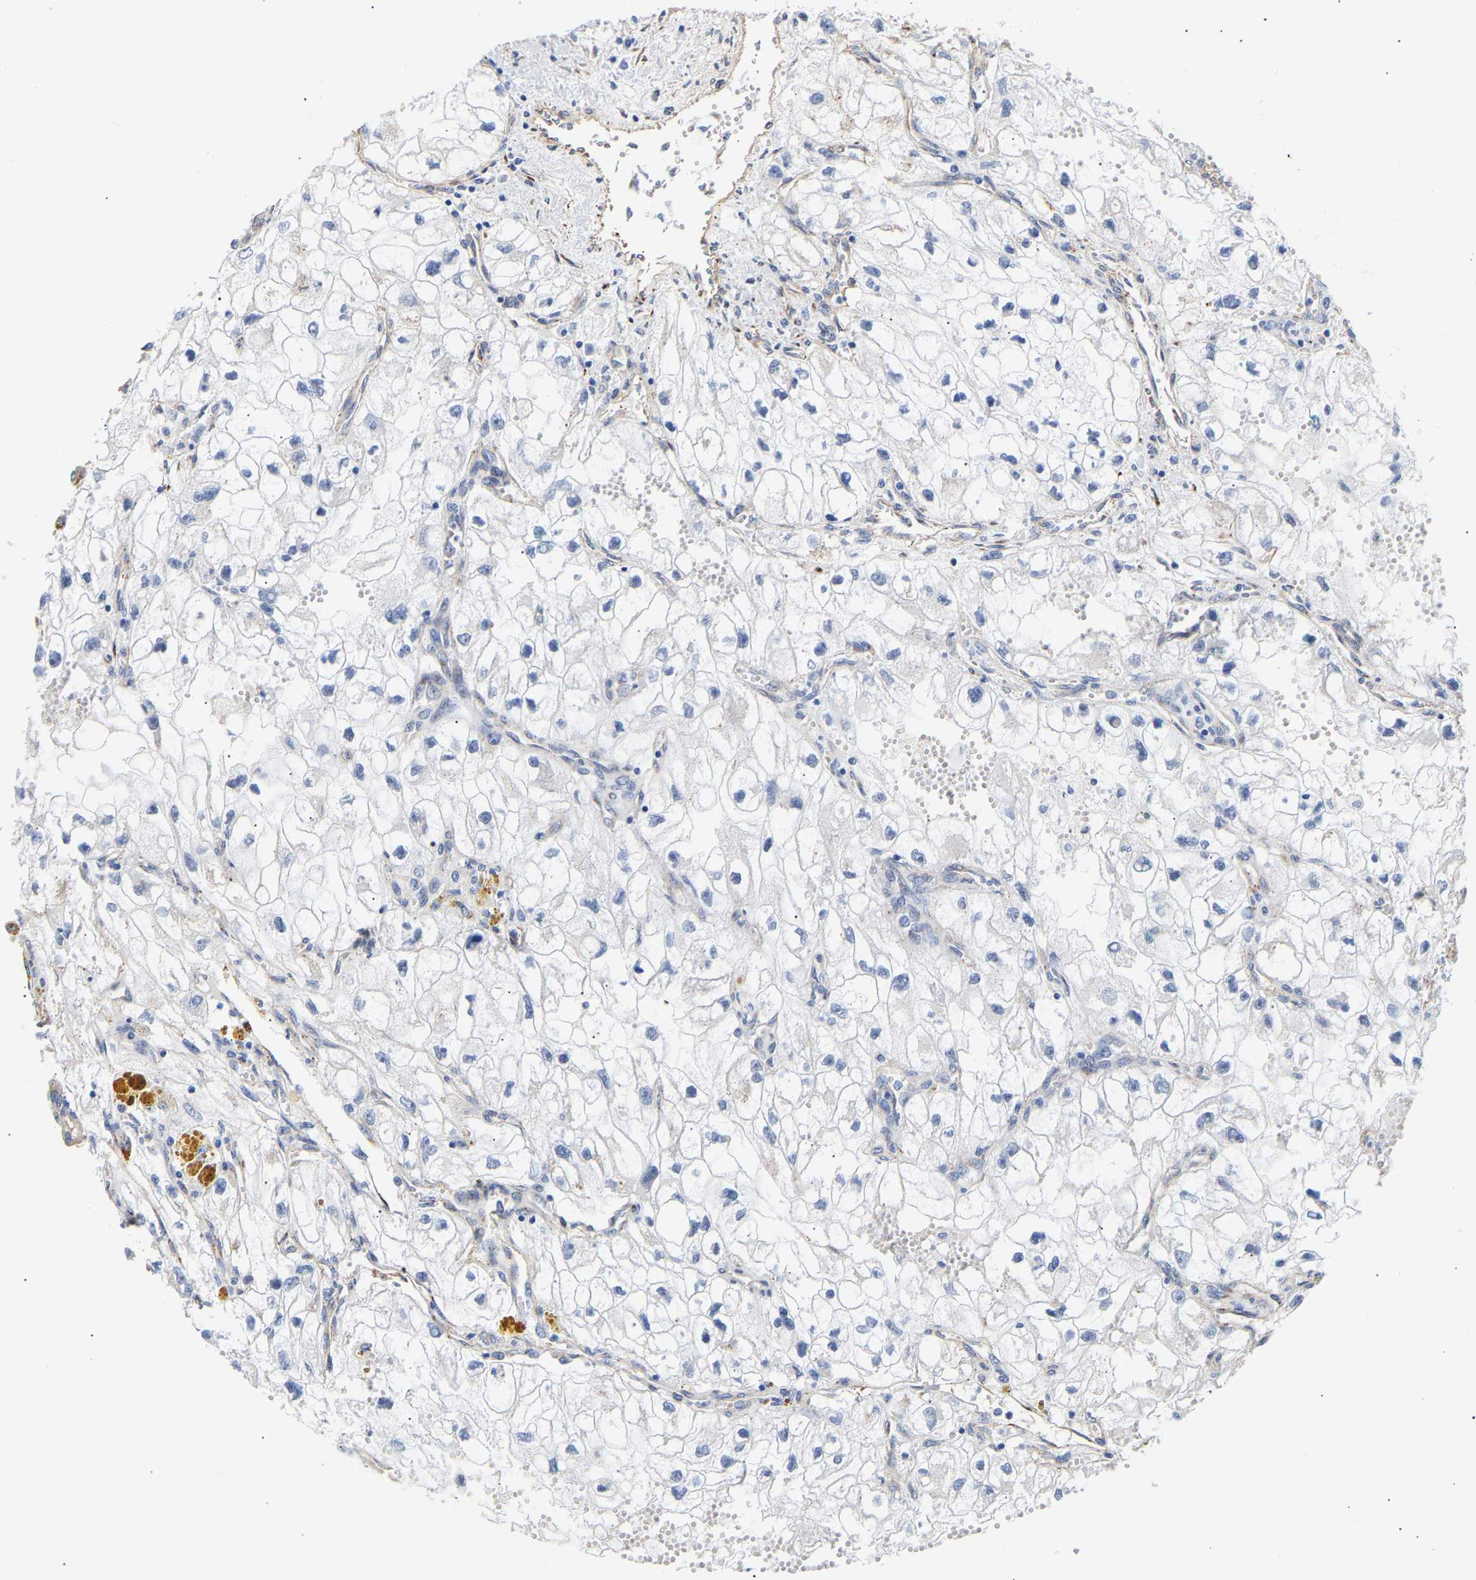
{"staining": {"intensity": "negative", "quantity": "none", "location": "none"}, "tissue": "renal cancer", "cell_type": "Tumor cells", "image_type": "cancer", "snomed": [{"axis": "morphology", "description": "Adenocarcinoma, NOS"}, {"axis": "topography", "description": "Kidney"}], "caption": "High magnification brightfield microscopy of adenocarcinoma (renal) stained with DAB (brown) and counterstained with hematoxylin (blue): tumor cells show no significant staining.", "gene": "IGFBP7", "patient": {"sex": "female", "age": 70}}